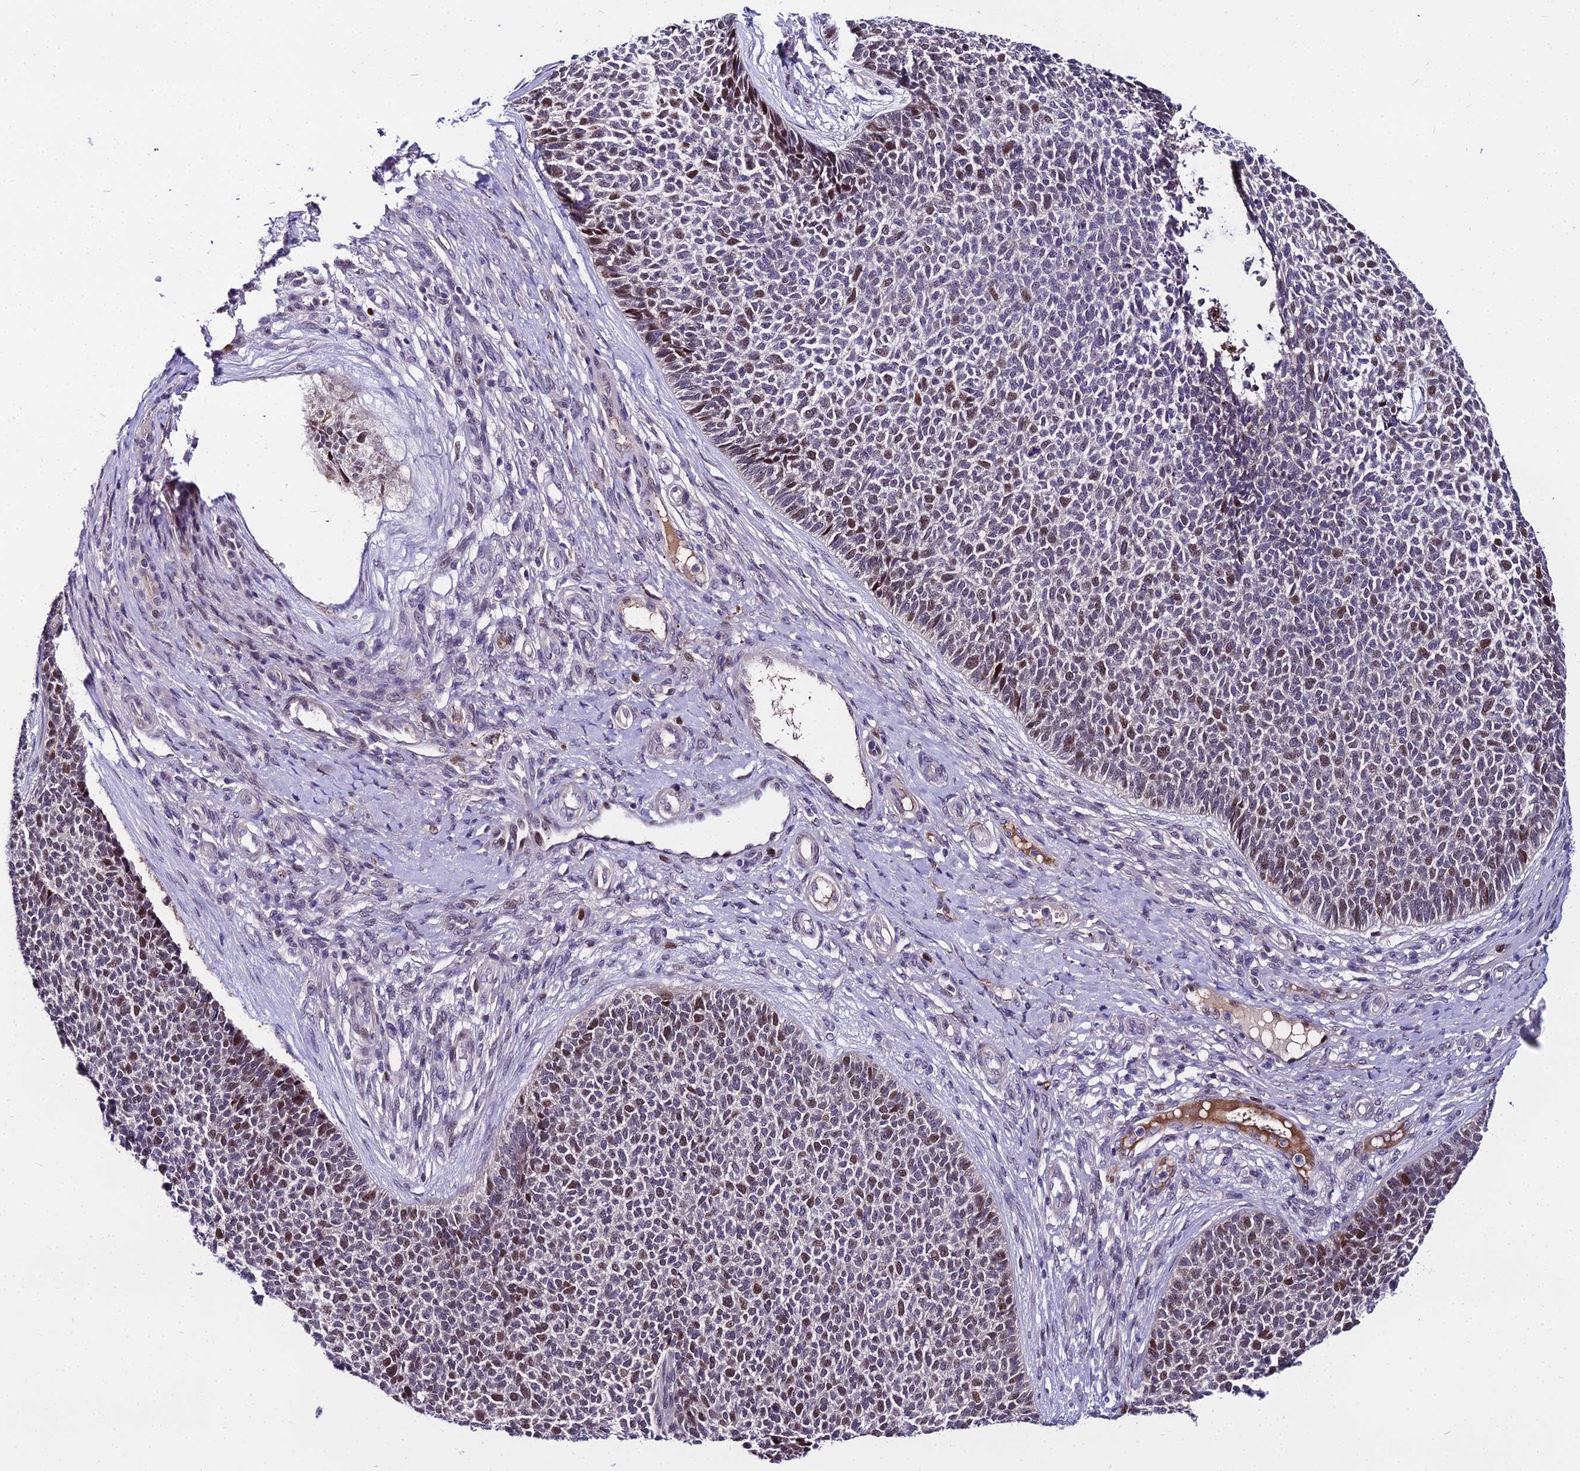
{"staining": {"intensity": "moderate", "quantity": "<25%", "location": "nuclear"}, "tissue": "skin cancer", "cell_type": "Tumor cells", "image_type": "cancer", "snomed": [{"axis": "morphology", "description": "Basal cell carcinoma"}, {"axis": "topography", "description": "Skin"}], "caption": "Skin cancer tissue reveals moderate nuclear positivity in about <25% of tumor cells (brown staining indicates protein expression, while blue staining denotes nuclei).", "gene": "TRIML2", "patient": {"sex": "female", "age": 84}}